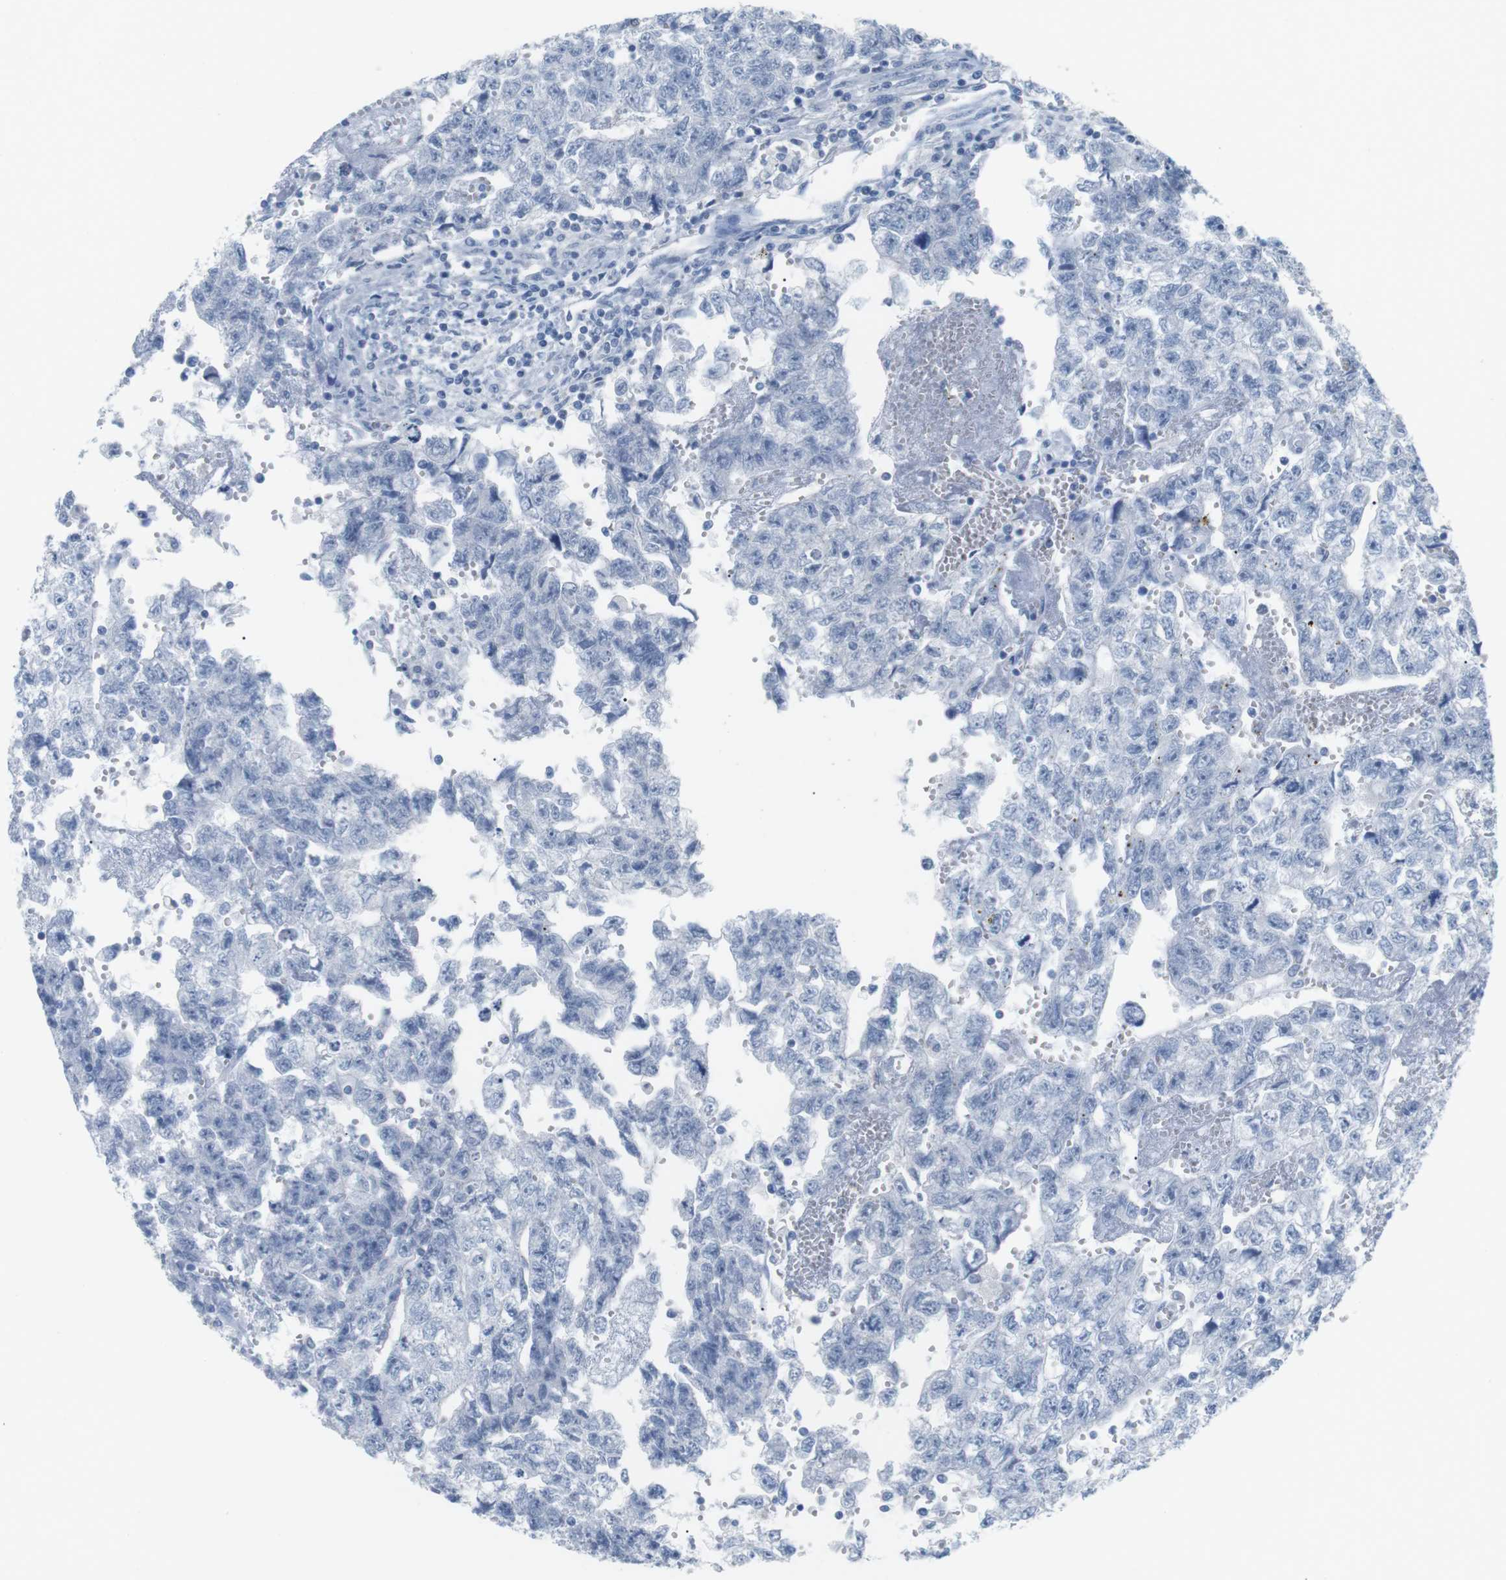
{"staining": {"intensity": "negative", "quantity": "none", "location": "none"}, "tissue": "testis cancer", "cell_type": "Tumor cells", "image_type": "cancer", "snomed": [{"axis": "morphology", "description": "Seminoma, NOS"}, {"axis": "morphology", "description": "Carcinoma, Embryonal, NOS"}, {"axis": "topography", "description": "Testis"}], "caption": "Immunohistochemistry histopathology image of neoplastic tissue: testis cancer (embryonal carcinoma) stained with DAB (3,3'-diaminobenzidine) displays no significant protein positivity in tumor cells. (Stains: DAB (3,3'-diaminobenzidine) IHC with hematoxylin counter stain, Microscopy: brightfield microscopy at high magnification).", "gene": "HBG2", "patient": {"sex": "male", "age": 38}}